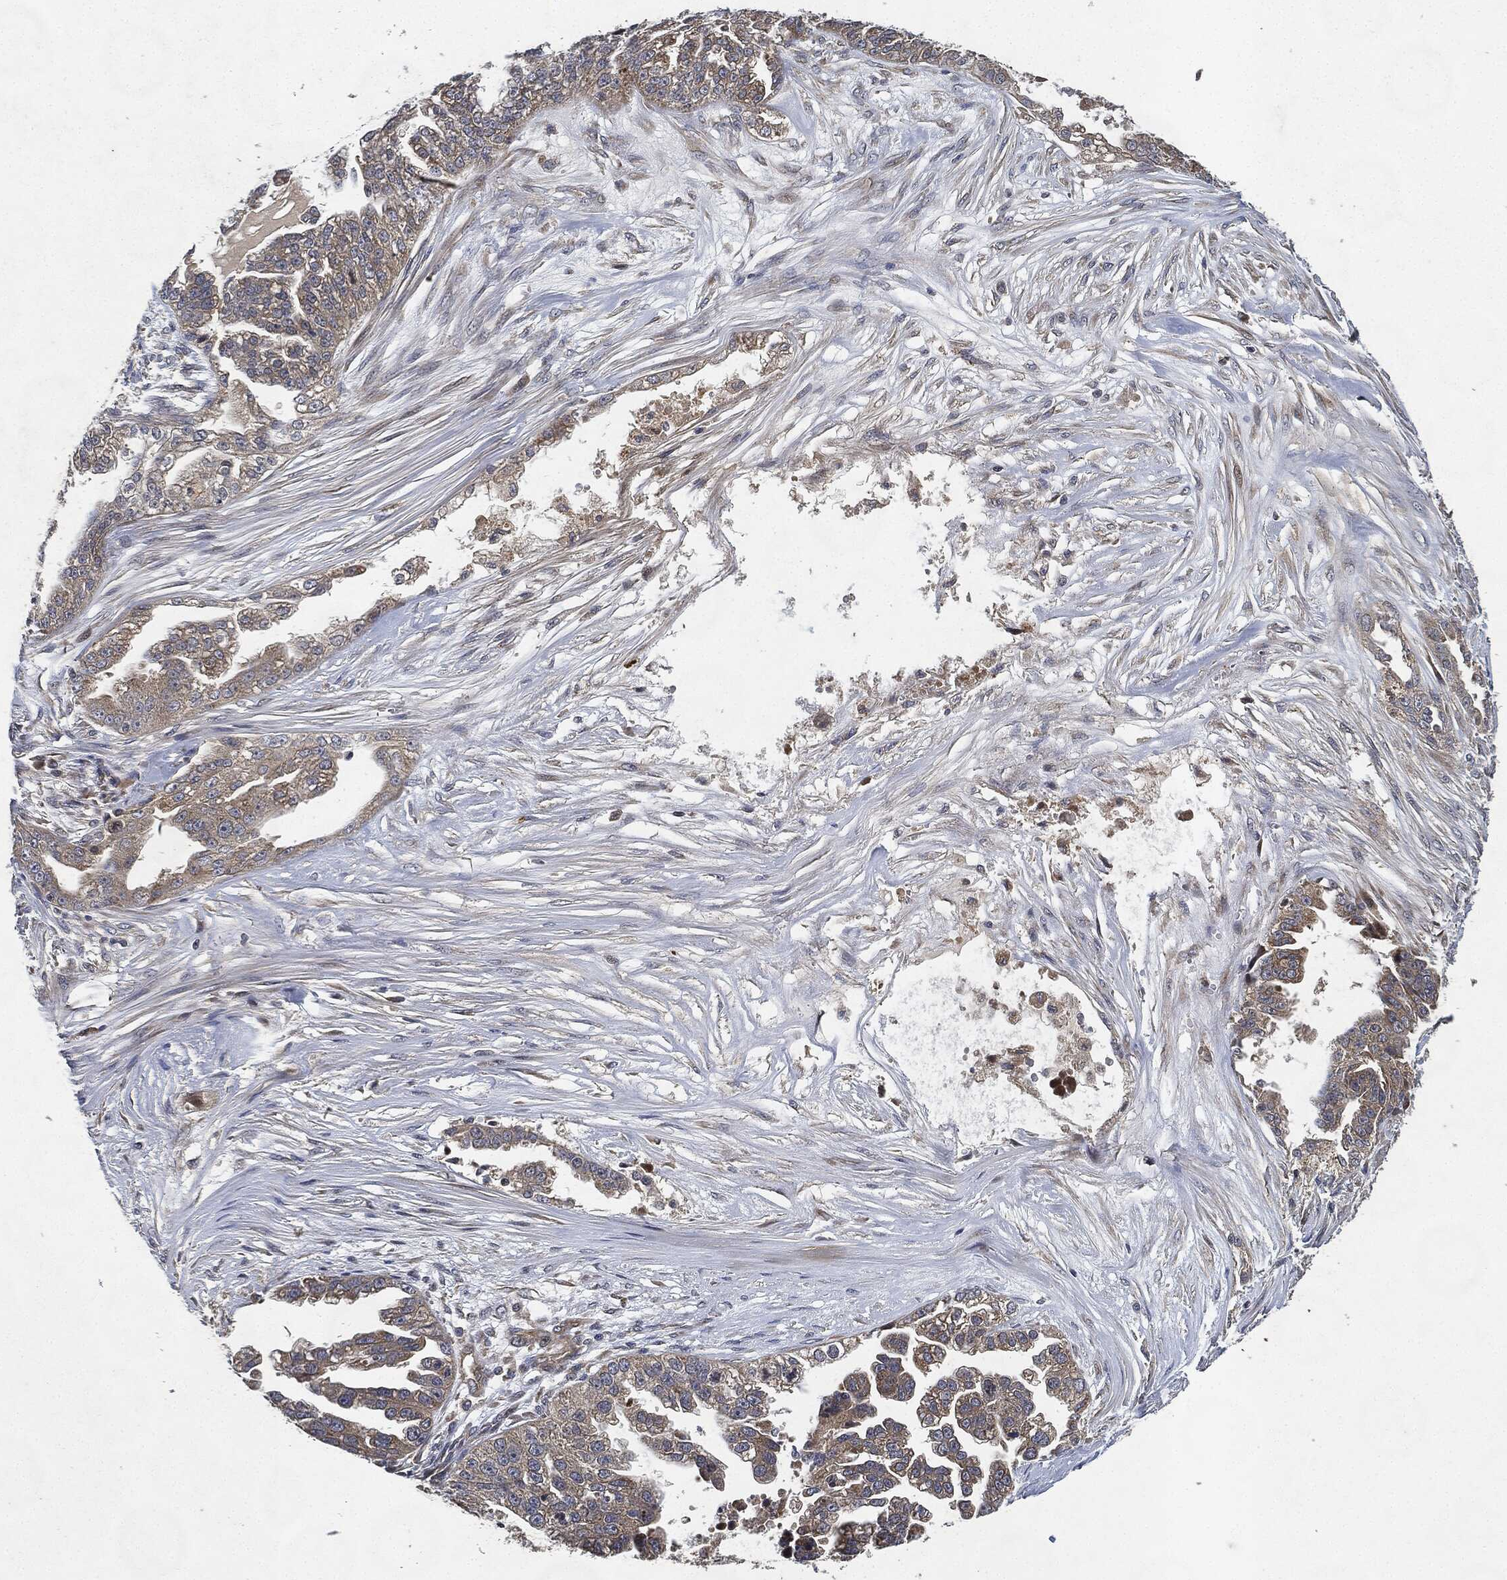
{"staining": {"intensity": "negative", "quantity": "none", "location": "none"}, "tissue": "ovarian cancer", "cell_type": "Tumor cells", "image_type": "cancer", "snomed": [{"axis": "morphology", "description": "Cystadenocarcinoma, serous, NOS"}, {"axis": "topography", "description": "Ovary"}], "caption": "Tumor cells are negative for brown protein staining in serous cystadenocarcinoma (ovarian).", "gene": "MLST8", "patient": {"sex": "female", "age": 58}}